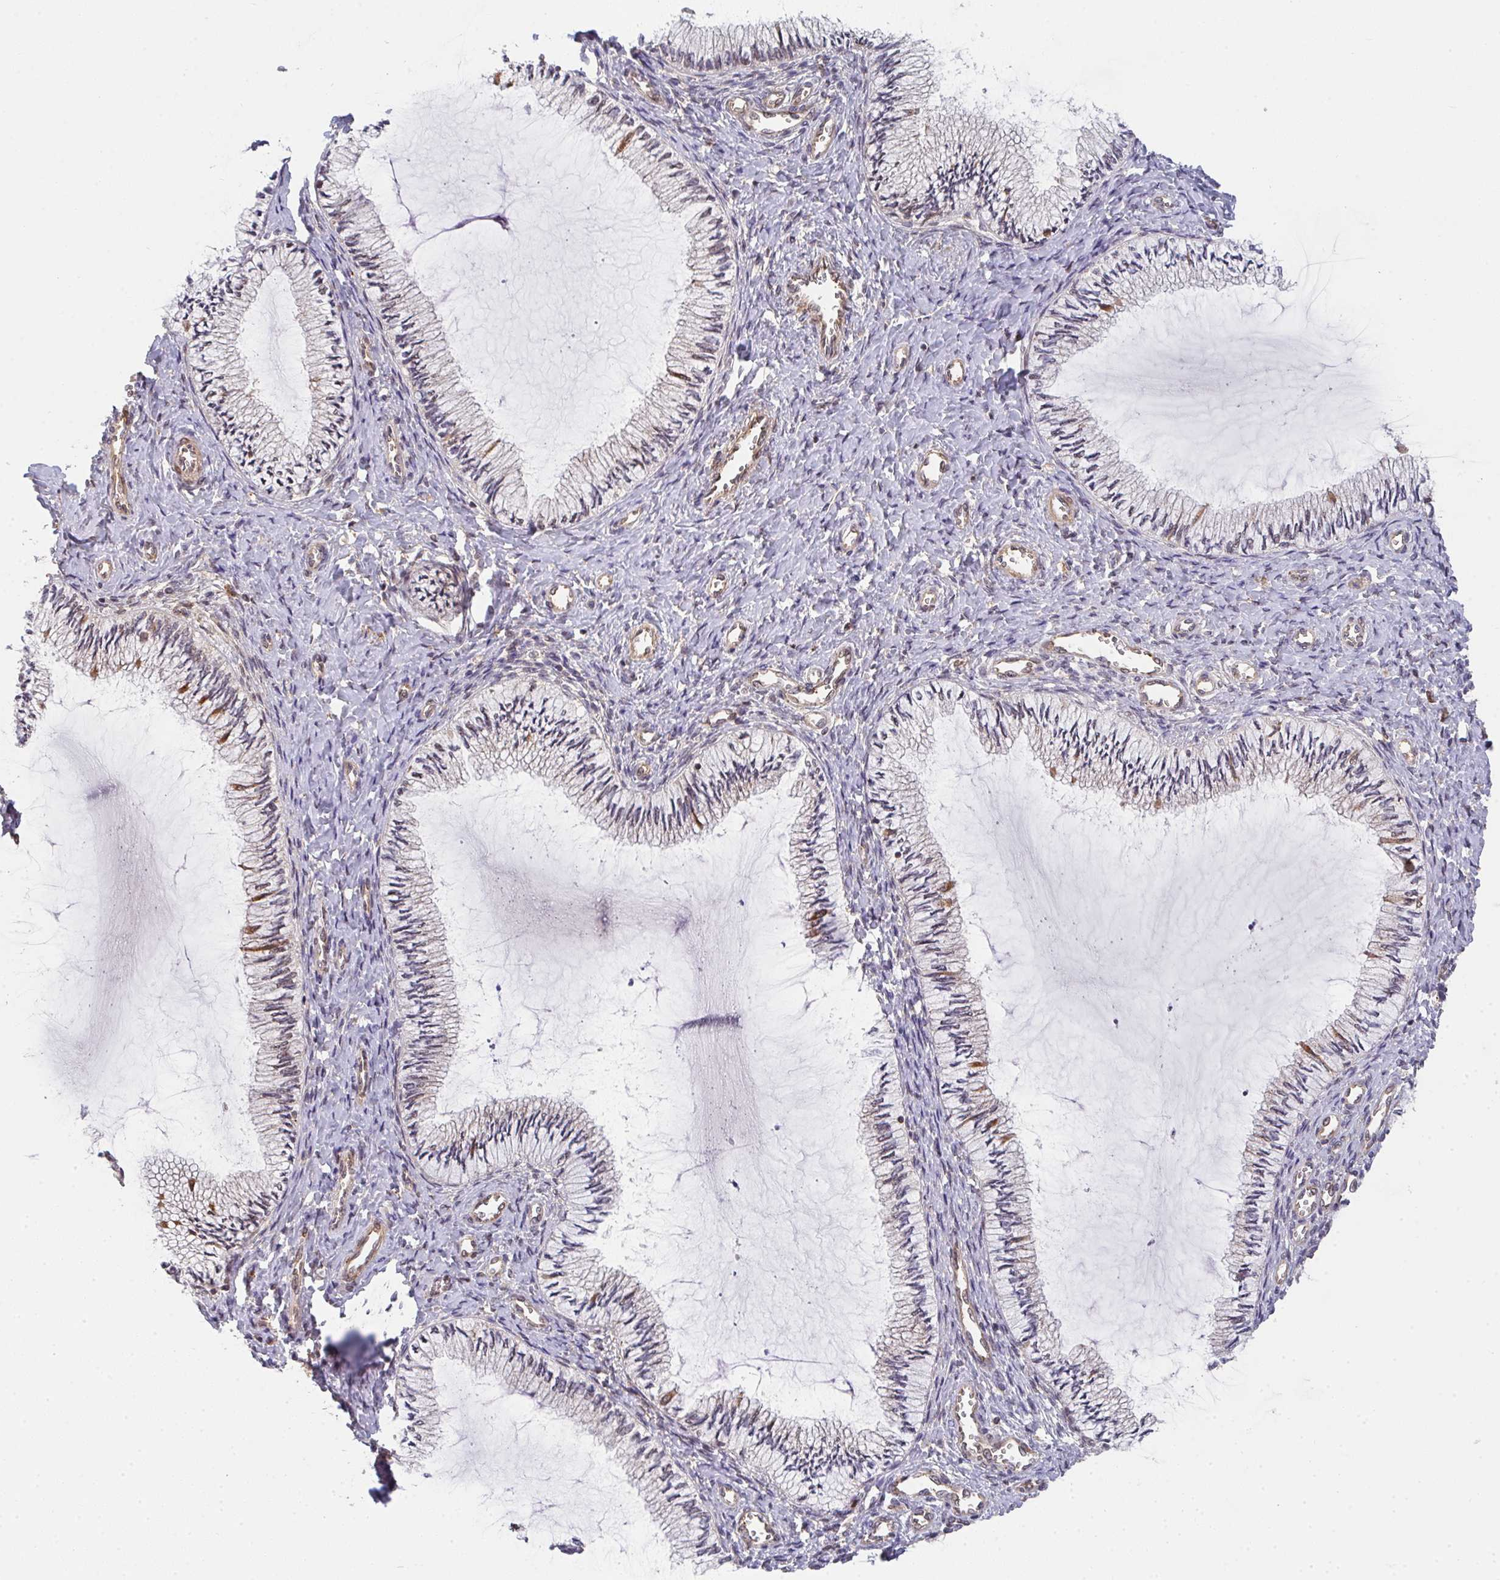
{"staining": {"intensity": "moderate", "quantity": "<25%", "location": "cytoplasmic/membranous"}, "tissue": "cervix", "cell_type": "Glandular cells", "image_type": "normal", "snomed": [{"axis": "morphology", "description": "Normal tissue, NOS"}, {"axis": "topography", "description": "Cervix"}], "caption": "Protein analysis of benign cervix reveals moderate cytoplasmic/membranous staining in approximately <25% of glandular cells. (brown staining indicates protein expression, while blue staining denotes nuclei).", "gene": "SIMC1", "patient": {"sex": "female", "age": 24}}